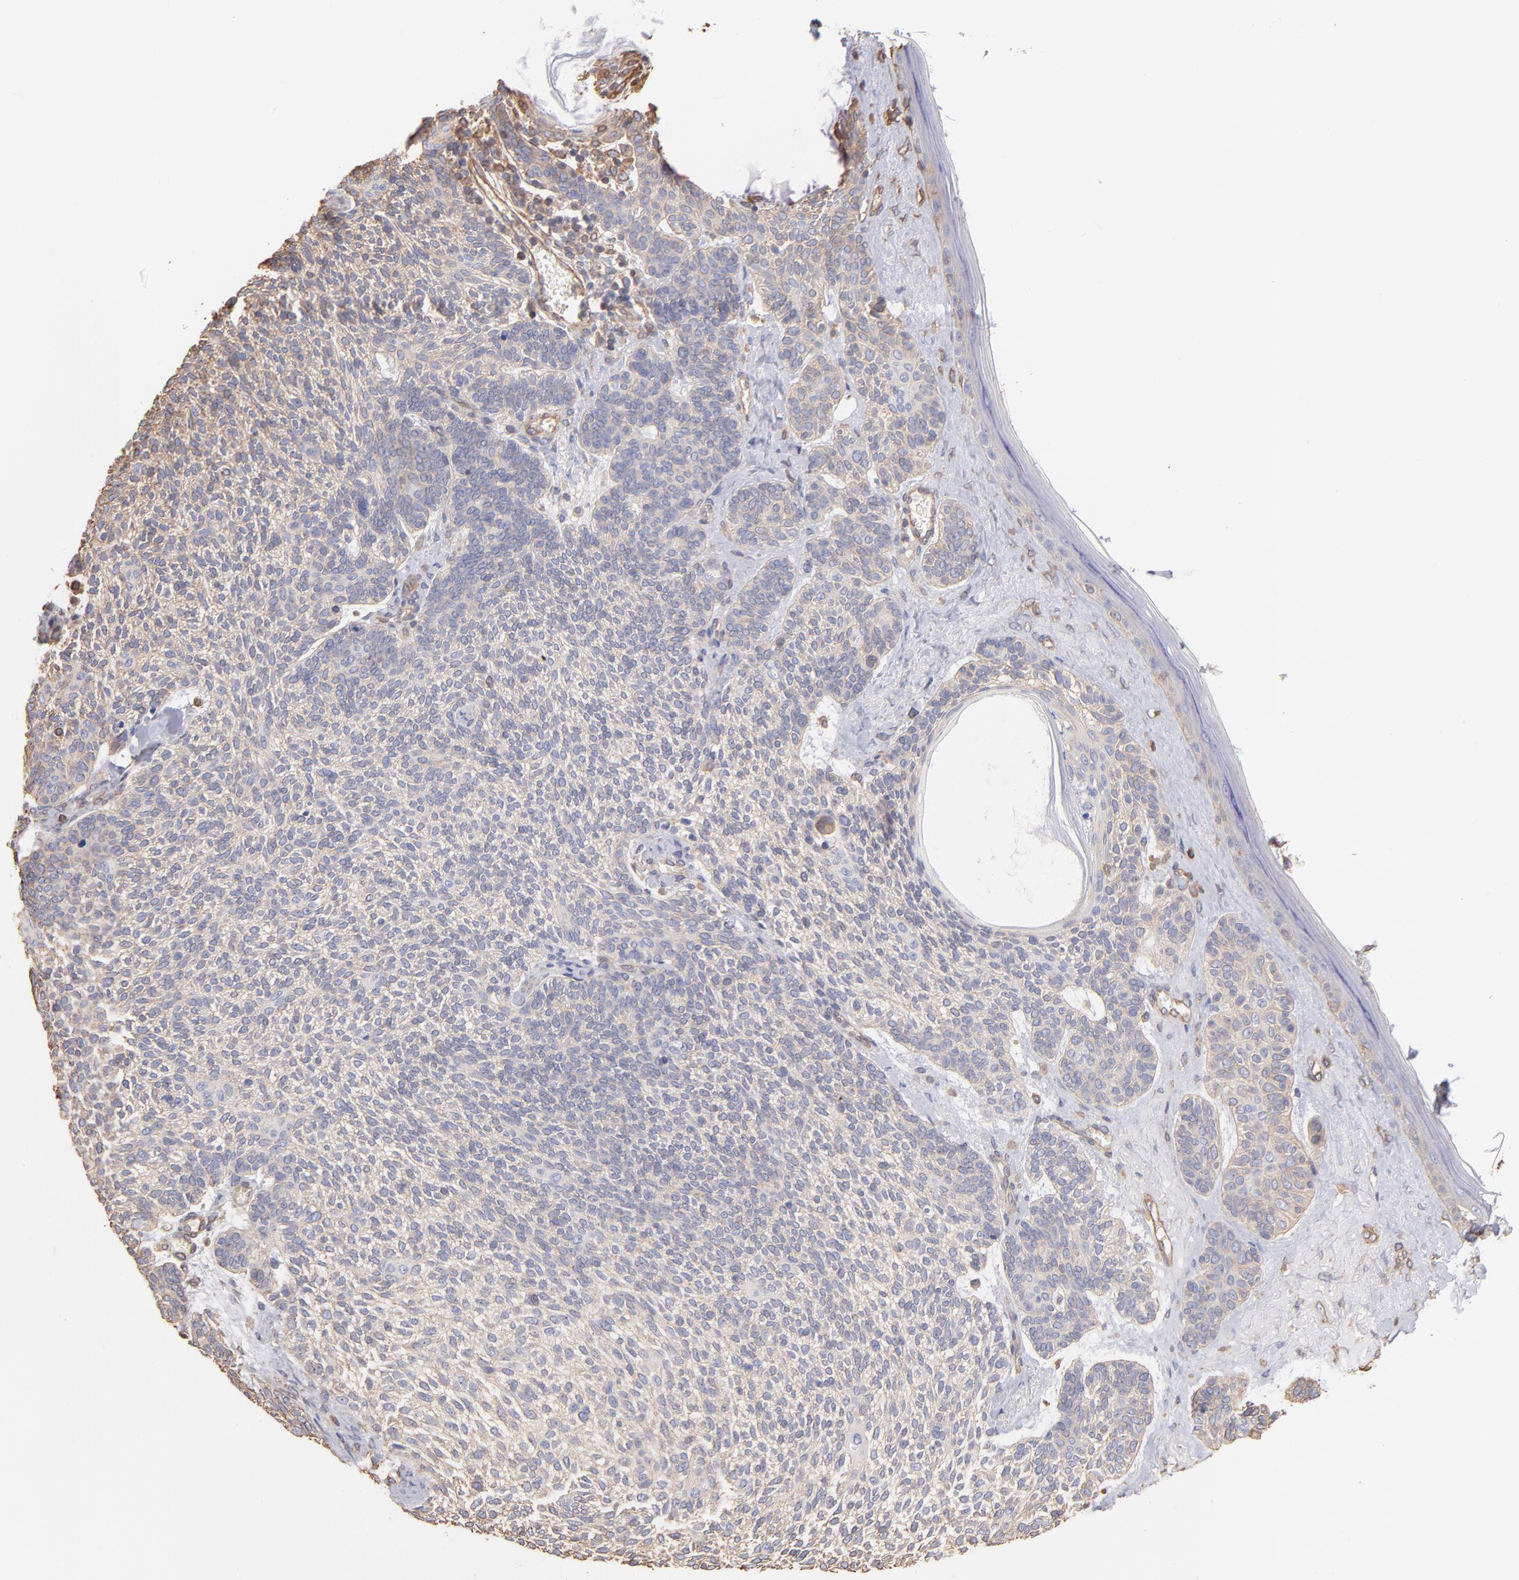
{"staining": {"intensity": "weak", "quantity": ">75%", "location": "cytoplasmic/membranous"}, "tissue": "skin cancer", "cell_type": "Tumor cells", "image_type": "cancer", "snomed": [{"axis": "morphology", "description": "Normal tissue, NOS"}, {"axis": "morphology", "description": "Basal cell carcinoma"}, {"axis": "topography", "description": "Skin"}], "caption": "An IHC photomicrograph of tumor tissue is shown. Protein staining in brown highlights weak cytoplasmic/membranous positivity in basal cell carcinoma (skin) within tumor cells.", "gene": "PLEC", "patient": {"sex": "female", "age": 70}}